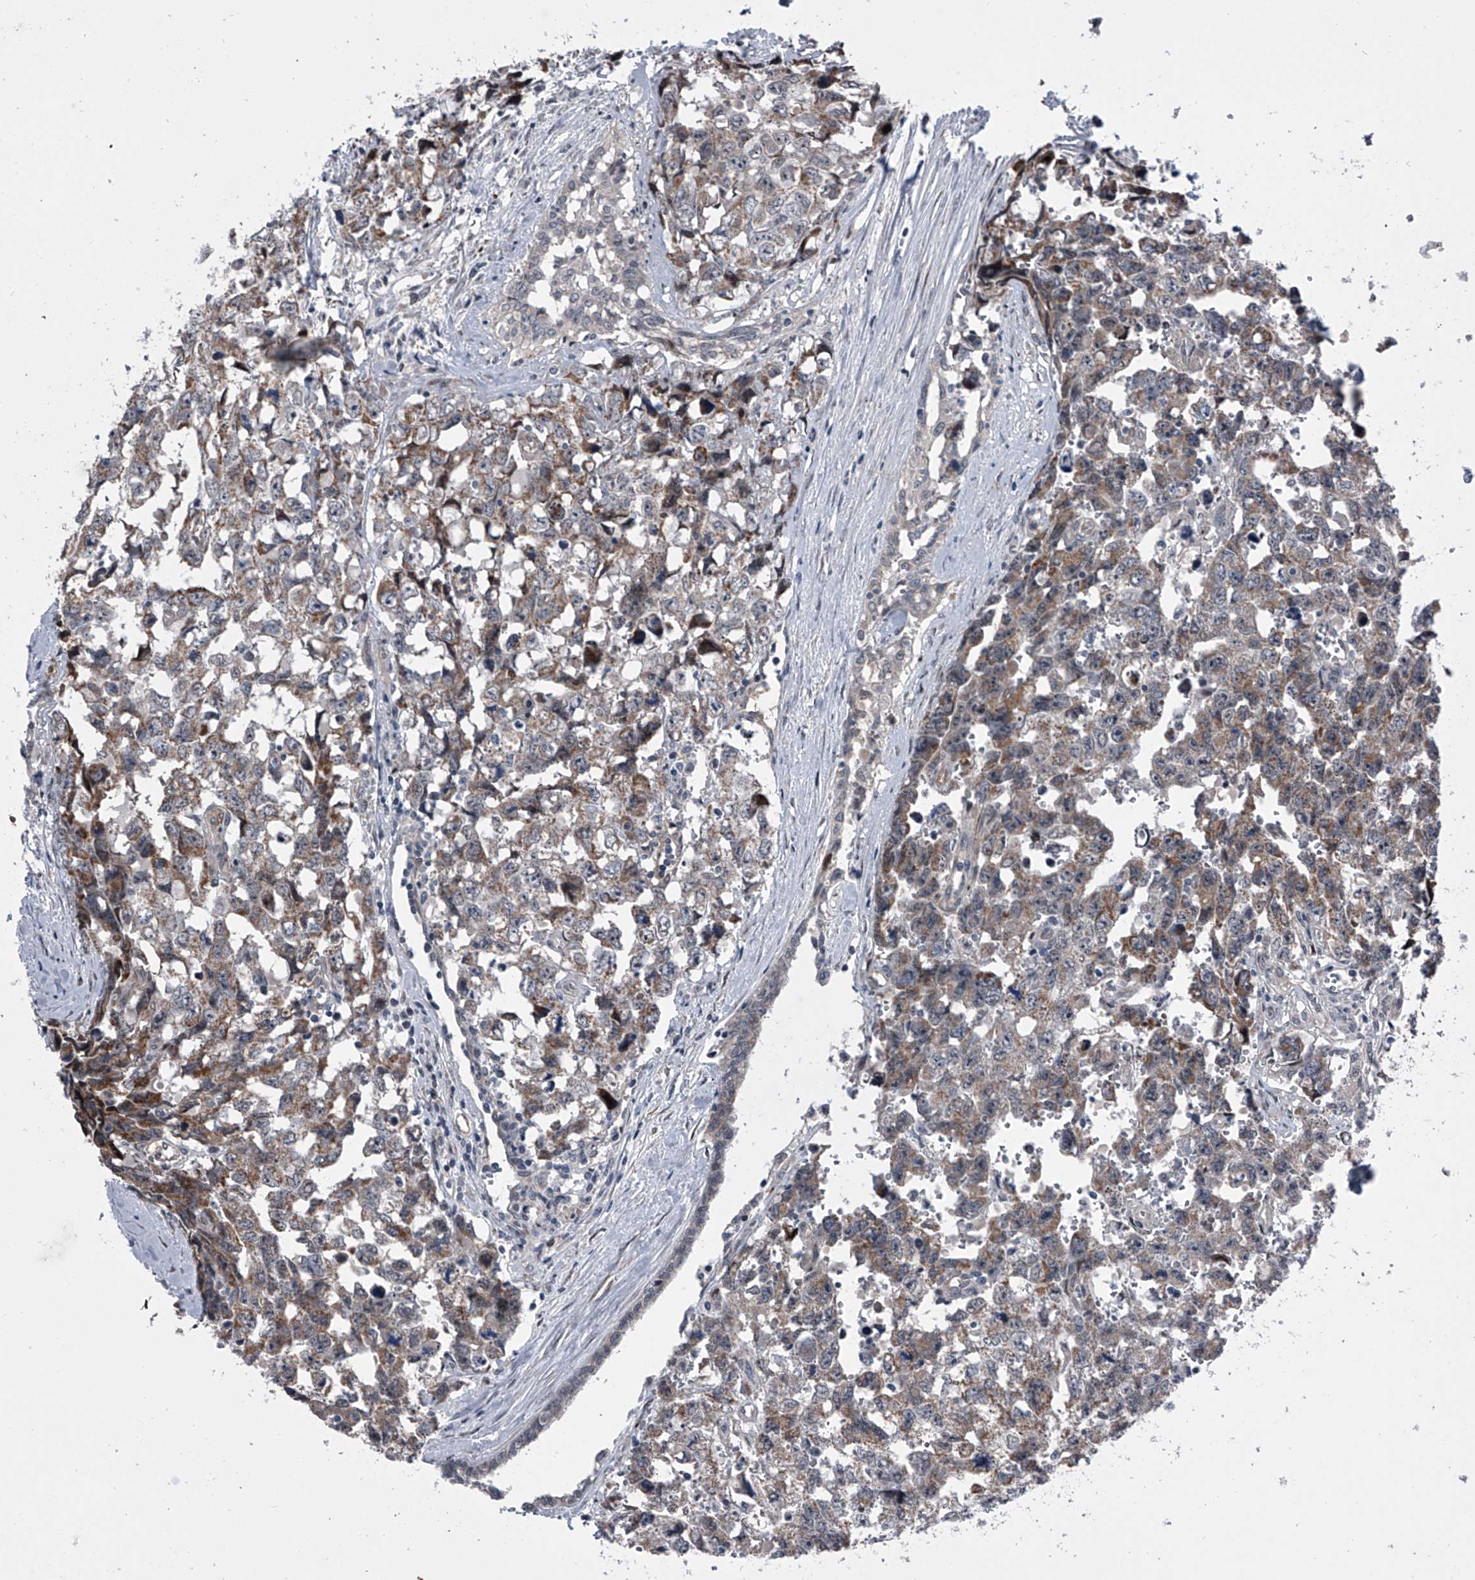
{"staining": {"intensity": "weak", "quantity": ">75%", "location": "cytoplasmic/membranous"}, "tissue": "testis cancer", "cell_type": "Tumor cells", "image_type": "cancer", "snomed": [{"axis": "morphology", "description": "Carcinoma, Embryonal, NOS"}, {"axis": "topography", "description": "Testis"}], "caption": "This histopathology image demonstrates immunohistochemistry (IHC) staining of human testis embryonal carcinoma, with low weak cytoplasmic/membranous positivity in approximately >75% of tumor cells.", "gene": "ELK4", "patient": {"sex": "male", "age": 31}}